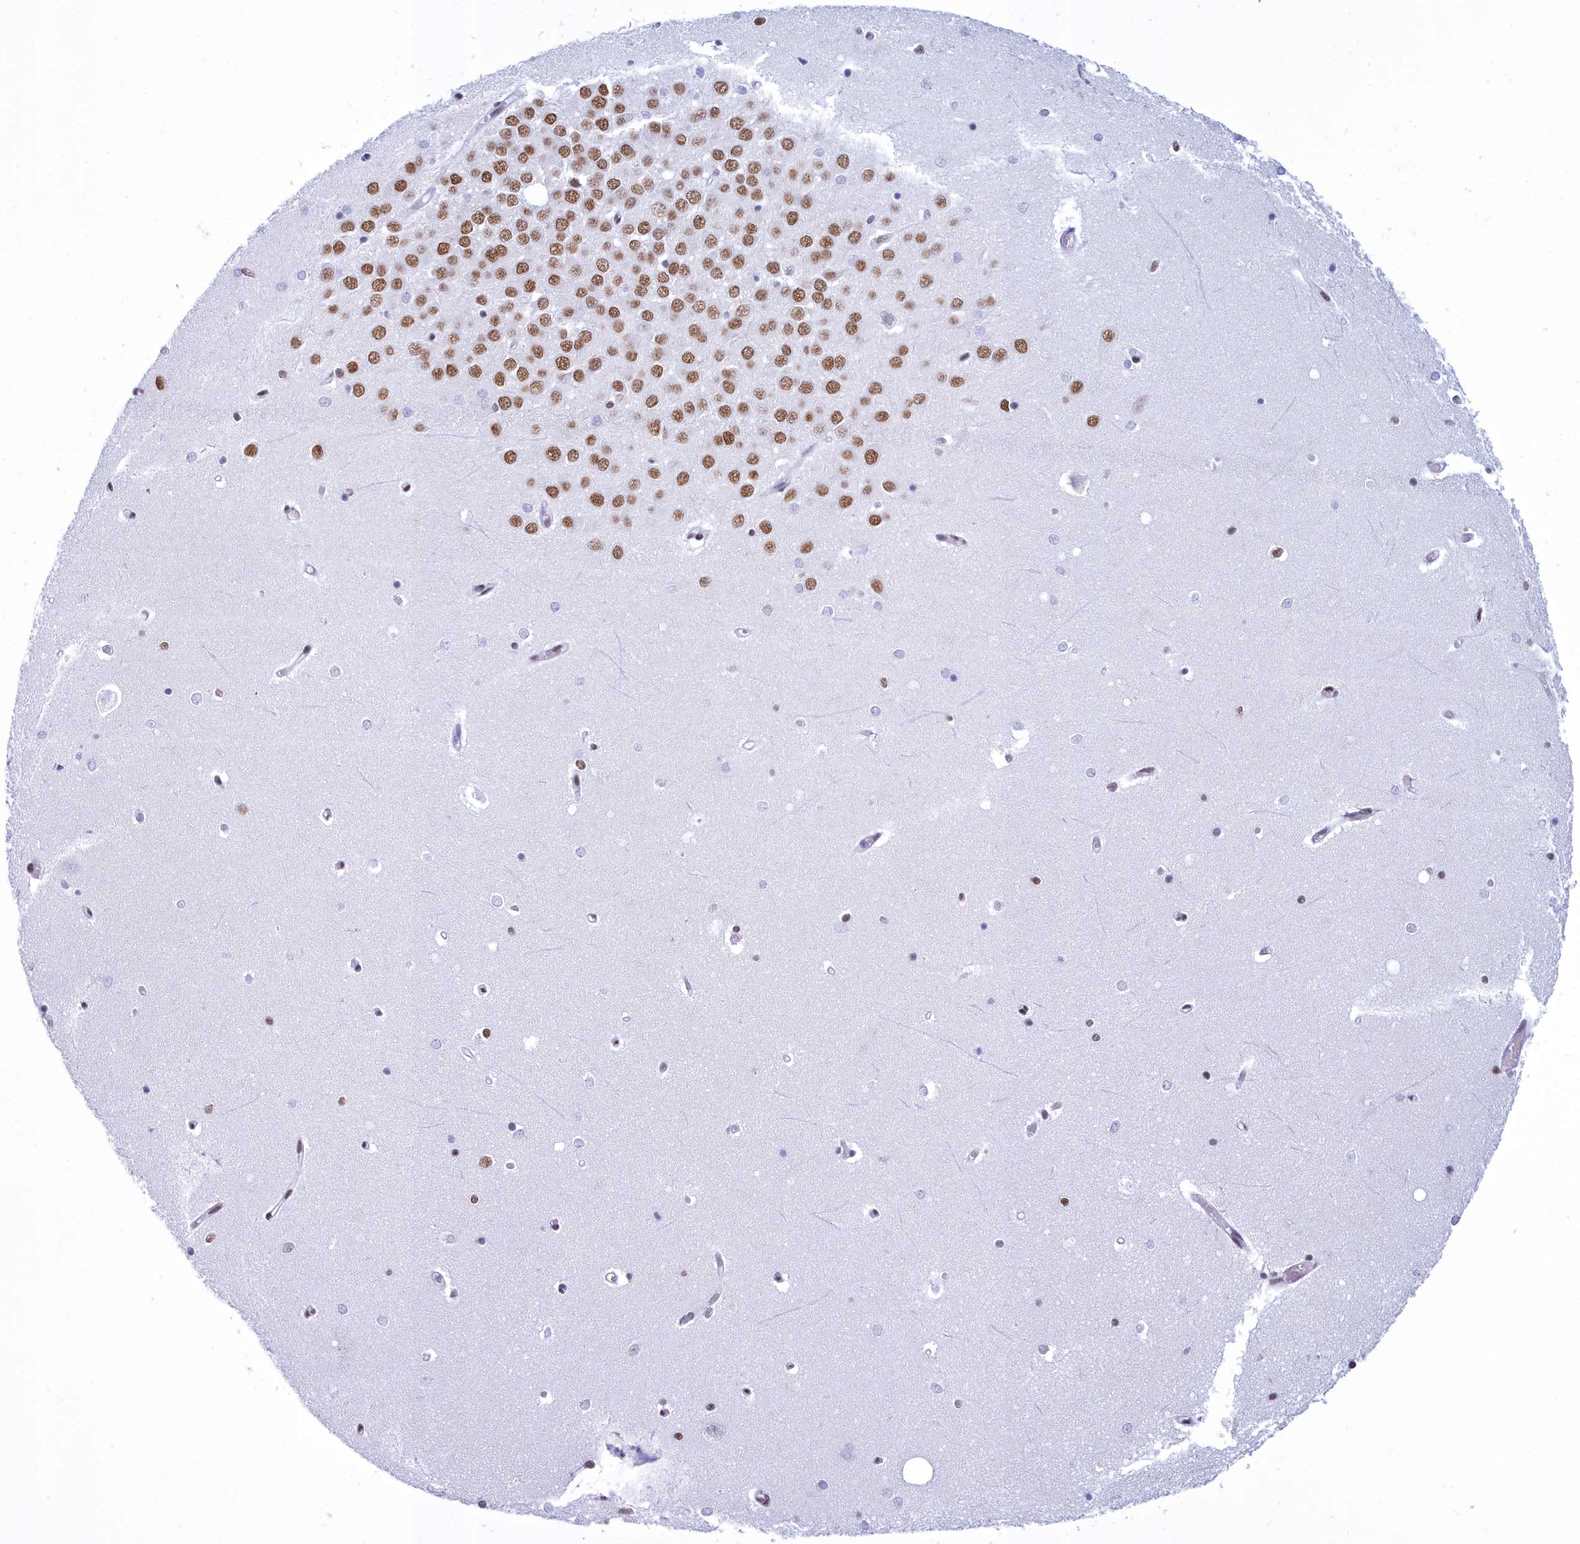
{"staining": {"intensity": "moderate", "quantity": "<25%", "location": "nuclear"}, "tissue": "hippocampus", "cell_type": "Glial cells", "image_type": "normal", "snomed": [{"axis": "morphology", "description": "Normal tissue, NOS"}, {"axis": "topography", "description": "Hippocampus"}], "caption": "Protein positivity by immunohistochemistry (IHC) displays moderate nuclear expression in about <25% of glial cells in benign hippocampus. The staining was performed using DAB, with brown indicating positive protein expression. Nuclei are stained blue with hematoxylin.", "gene": "CDC26", "patient": {"sex": "male", "age": 70}}